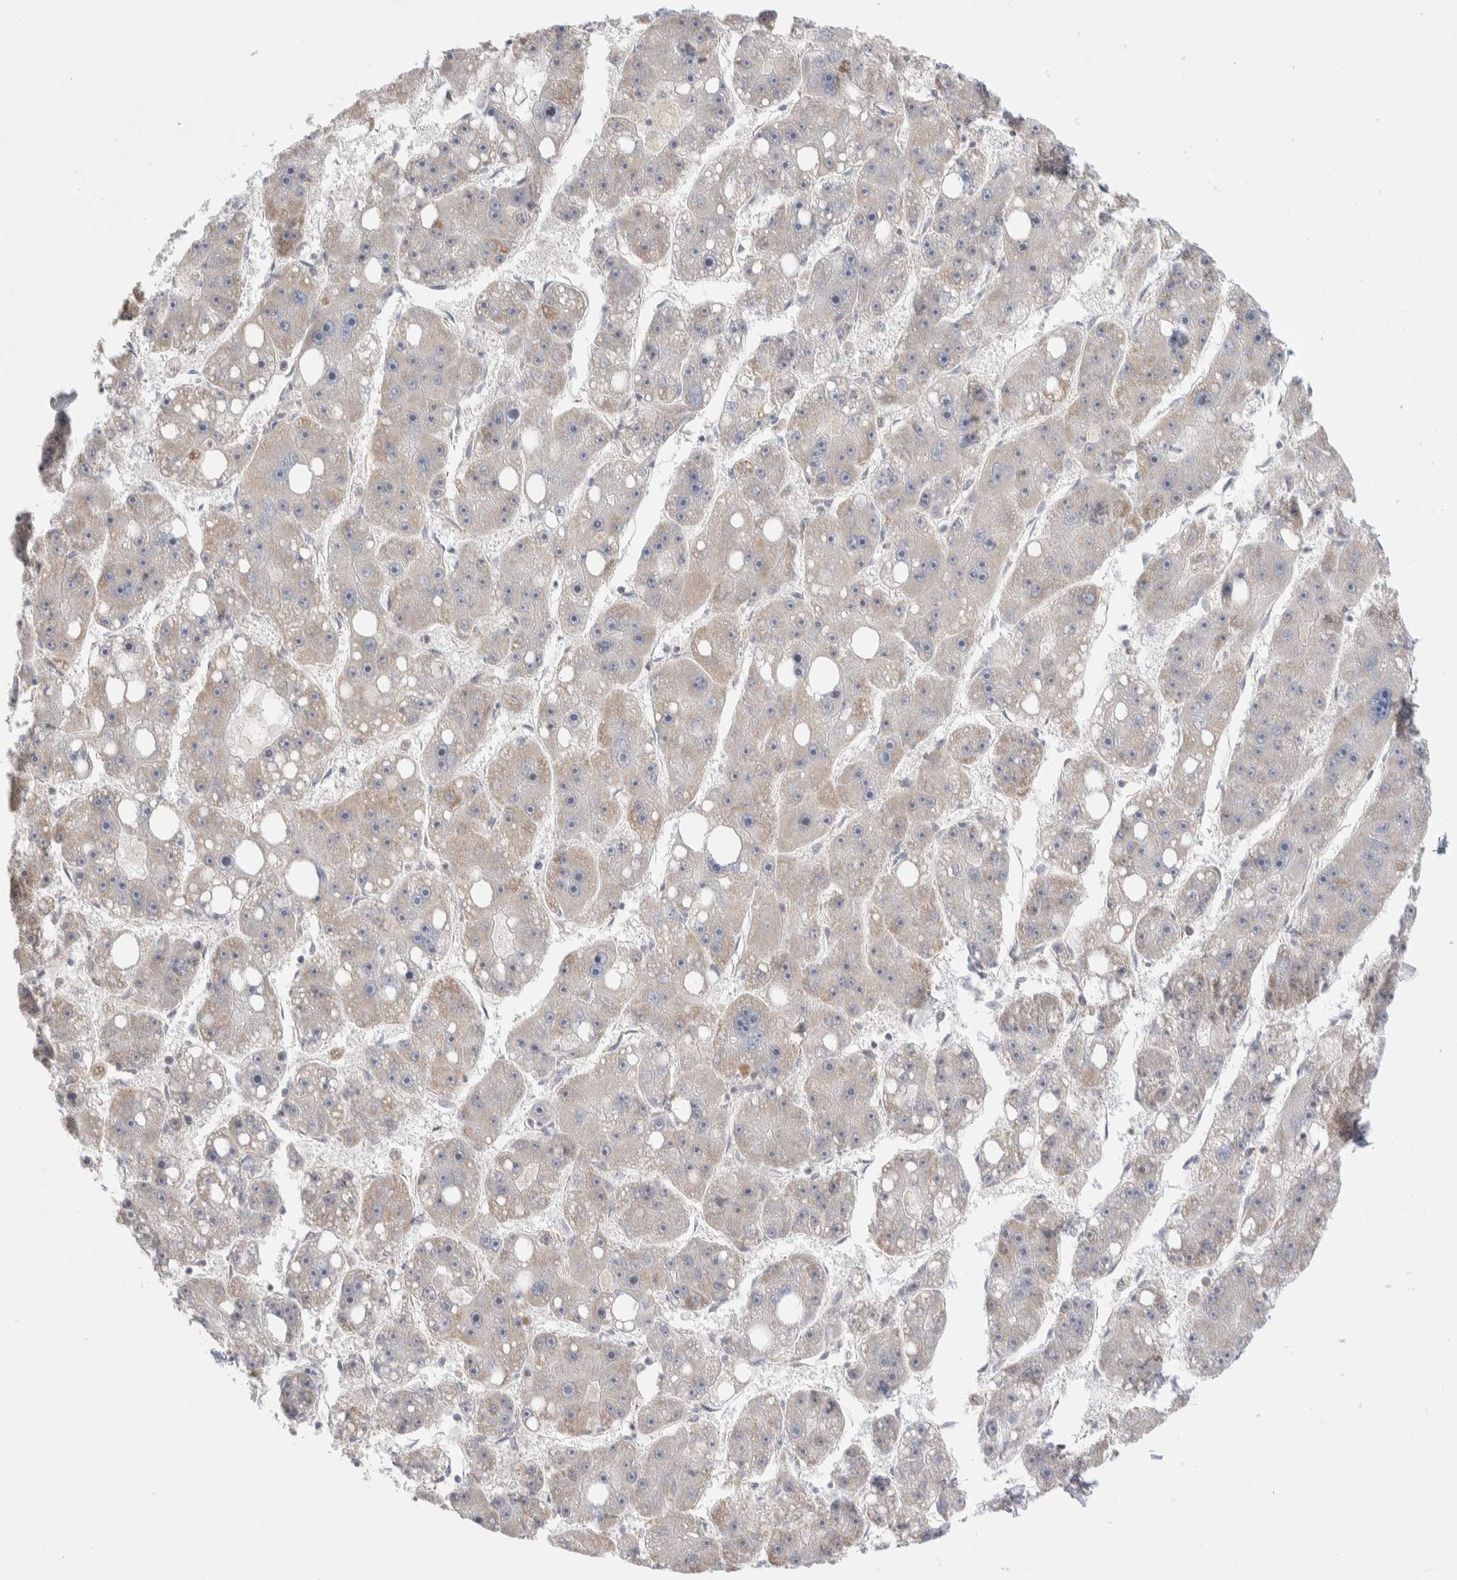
{"staining": {"intensity": "moderate", "quantity": "25%-75%", "location": "cytoplasmic/membranous"}, "tissue": "liver cancer", "cell_type": "Tumor cells", "image_type": "cancer", "snomed": [{"axis": "morphology", "description": "Carcinoma, Hepatocellular, NOS"}, {"axis": "topography", "description": "Liver"}], "caption": "Liver cancer (hepatocellular carcinoma) was stained to show a protein in brown. There is medium levels of moderate cytoplasmic/membranous positivity in approximately 25%-75% of tumor cells.", "gene": "ZNF695", "patient": {"sex": "female", "age": 61}}